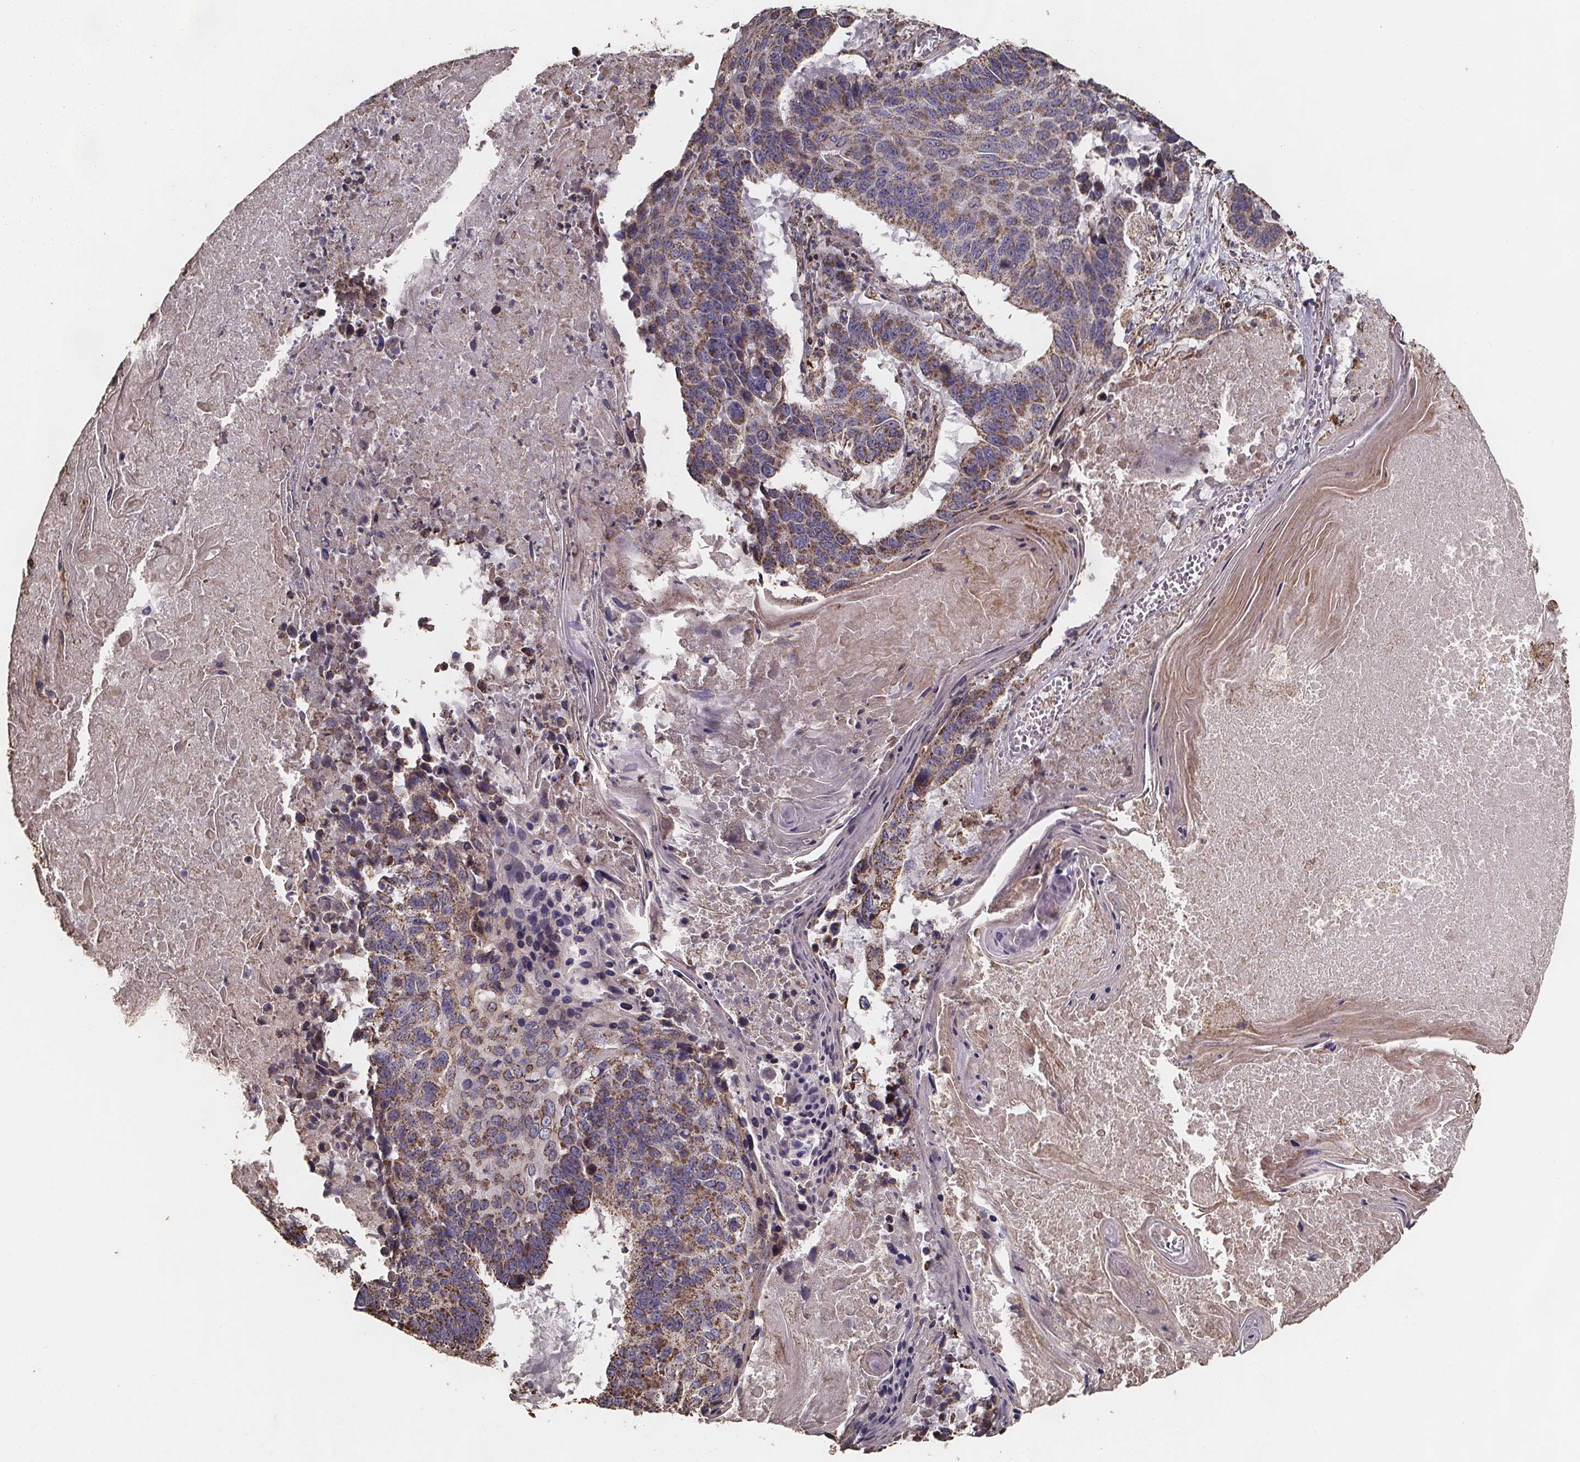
{"staining": {"intensity": "moderate", "quantity": ">75%", "location": "cytoplasmic/membranous"}, "tissue": "lung cancer", "cell_type": "Tumor cells", "image_type": "cancer", "snomed": [{"axis": "morphology", "description": "Squamous cell carcinoma, NOS"}, {"axis": "topography", "description": "Lung"}], "caption": "The image demonstrates staining of lung squamous cell carcinoma, revealing moderate cytoplasmic/membranous protein expression (brown color) within tumor cells. The protein is stained brown, and the nuclei are stained in blue (DAB IHC with brightfield microscopy, high magnification).", "gene": "SLC35D2", "patient": {"sex": "male", "age": 73}}